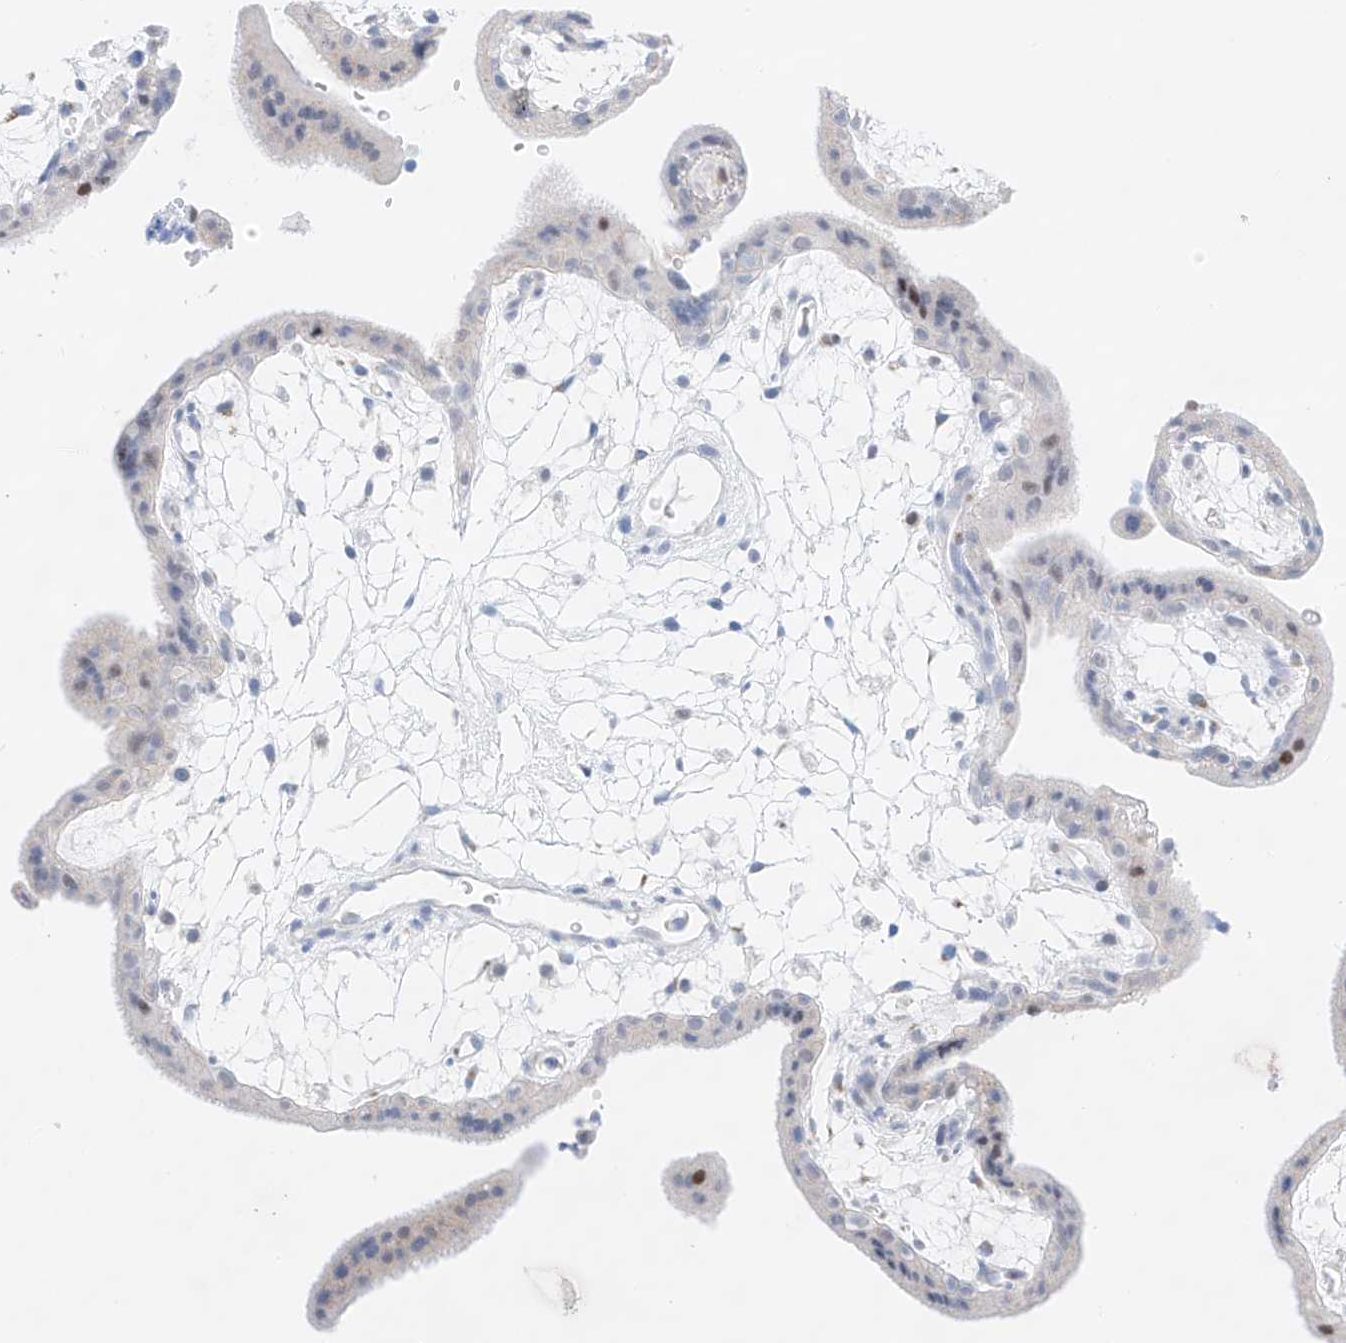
{"staining": {"intensity": "moderate", "quantity": "<25%", "location": "nuclear"}, "tissue": "placenta", "cell_type": "Decidual cells", "image_type": "normal", "snomed": [{"axis": "morphology", "description": "Normal tissue, NOS"}, {"axis": "topography", "description": "Placenta"}], "caption": "This micrograph displays immunohistochemistry (IHC) staining of unremarkable placenta, with low moderate nuclear positivity in about <25% of decidual cells.", "gene": "NT5C3B", "patient": {"sex": "female", "age": 18}}